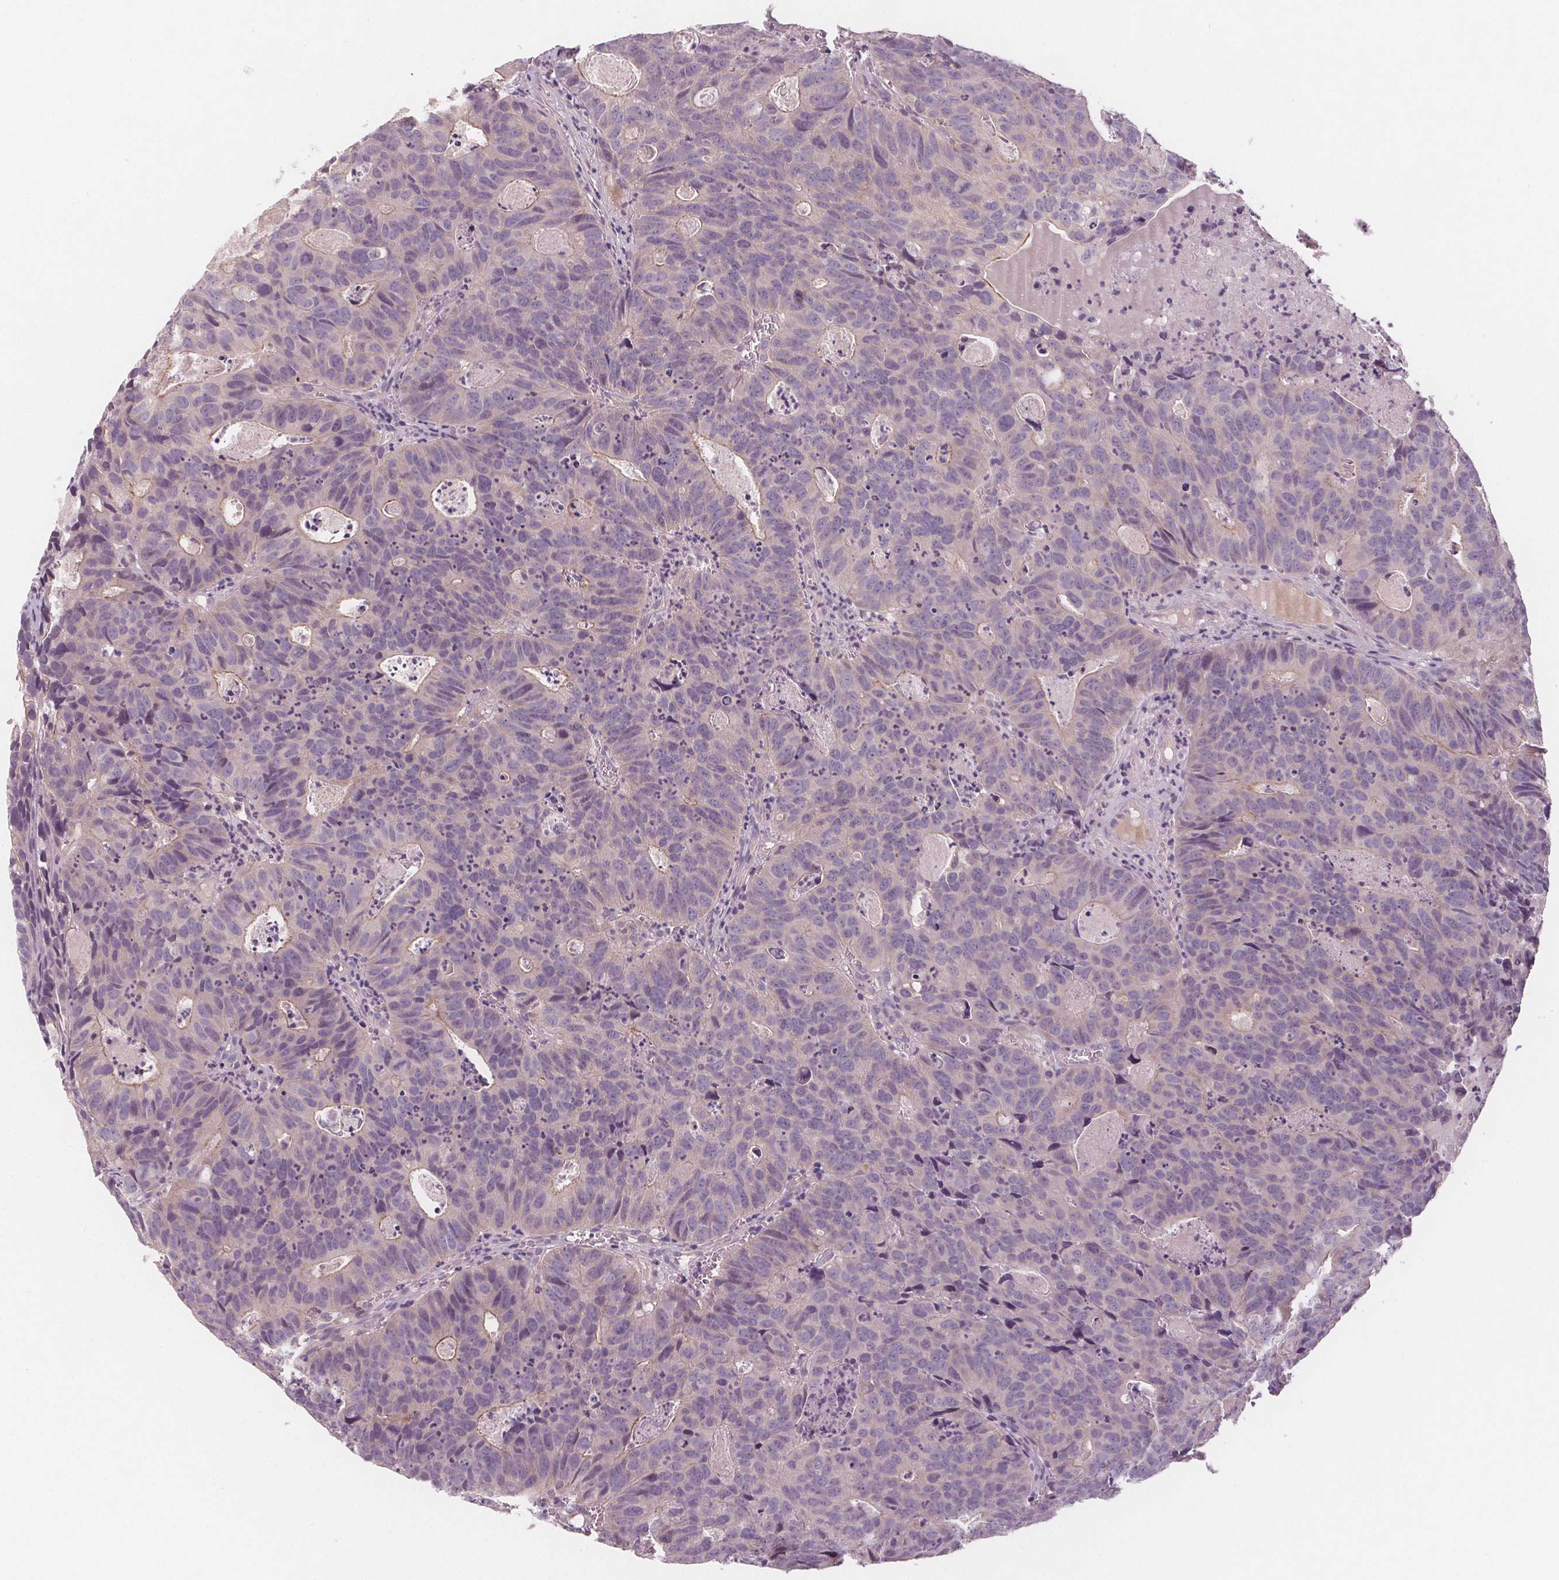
{"staining": {"intensity": "negative", "quantity": "none", "location": "none"}, "tissue": "head and neck cancer", "cell_type": "Tumor cells", "image_type": "cancer", "snomed": [{"axis": "morphology", "description": "Adenocarcinoma, NOS"}, {"axis": "topography", "description": "Head-Neck"}], "caption": "Human head and neck adenocarcinoma stained for a protein using immunohistochemistry (IHC) demonstrates no staining in tumor cells.", "gene": "VNN1", "patient": {"sex": "male", "age": 62}}